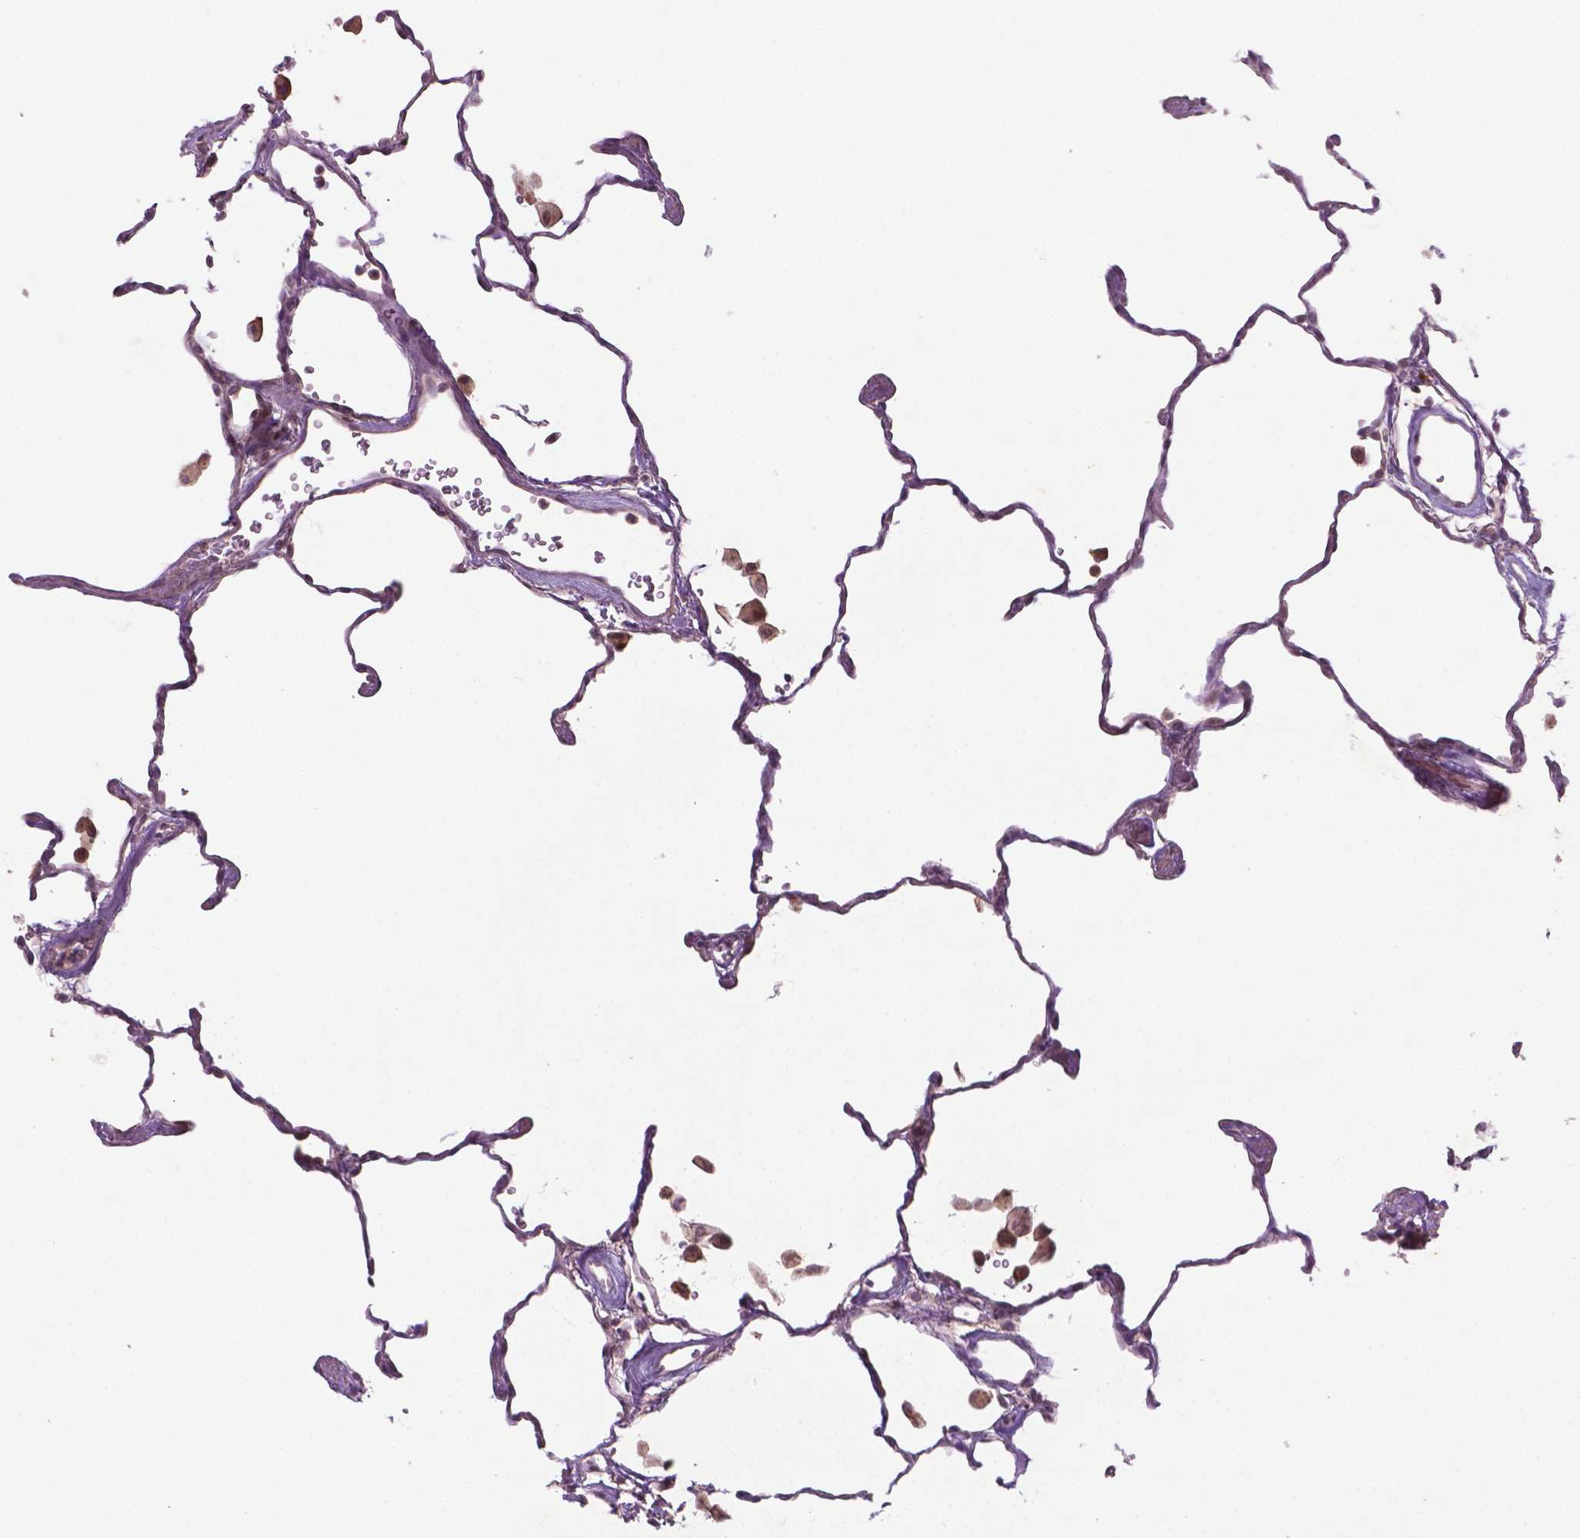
{"staining": {"intensity": "negative", "quantity": "none", "location": "none"}, "tissue": "lung", "cell_type": "Alveolar cells", "image_type": "normal", "snomed": [{"axis": "morphology", "description": "Normal tissue, NOS"}, {"axis": "topography", "description": "Lung"}], "caption": "Protein analysis of normal lung shows no significant staining in alveolar cells. Brightfield microscopy of immunohistochemistry stained with DAB (brown) and hematoxylin (blue), captured at high magnification.", "gene": "TCHP", "patient": {"sex": "female", "age": 47}}